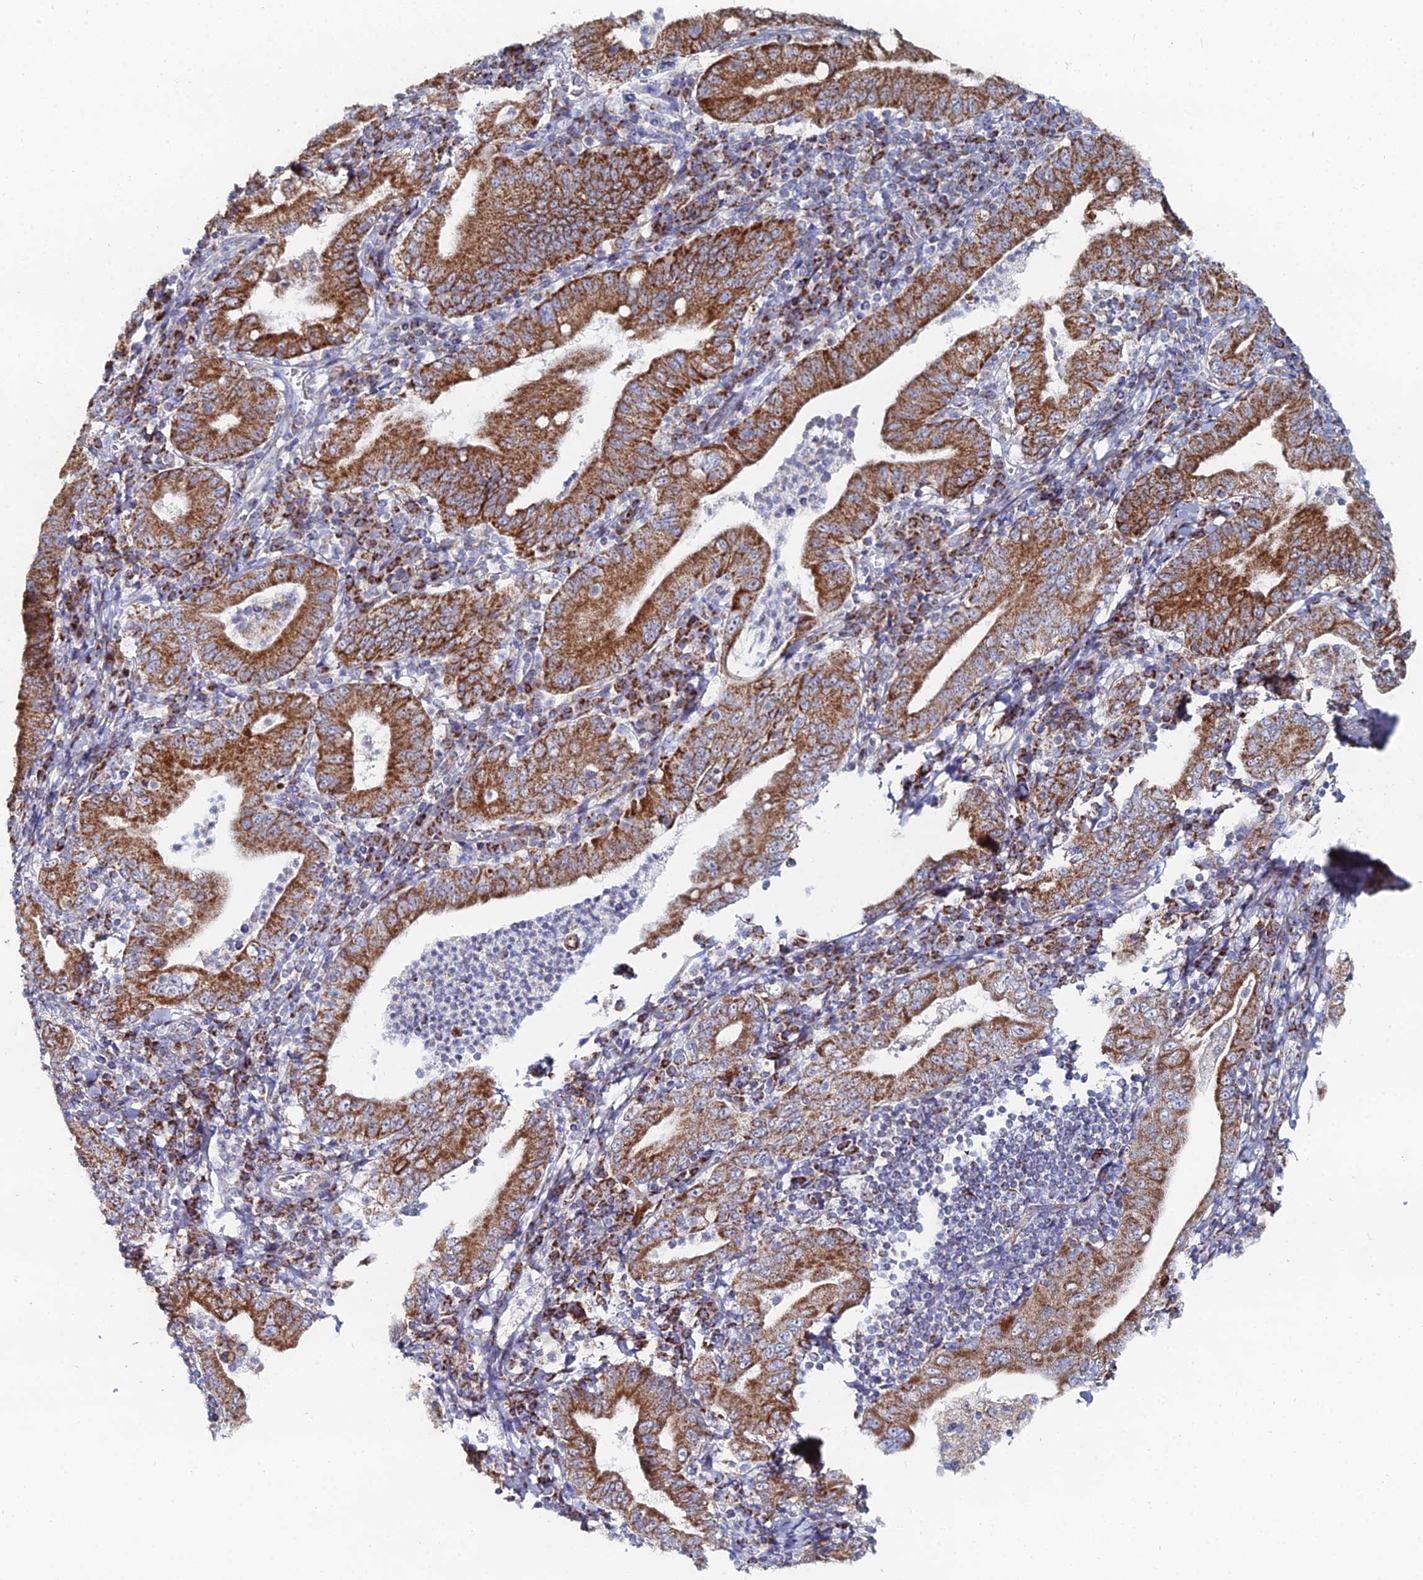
{"staining": {"intensity": "strong", "quantity": ">75%", "location": "cytoplasmic/membranous"}, "tissue": "stomach cancer", "cell_type": "Tumor cells", "image_type": "cancer", "snomed": [{"axis": "morphology", "description": "Normal tissue, NOS"}, {"axis": "morphology", "description": "Adenocarcinoma, NOS"}, {"axis": "topography", "description": "Esophagus"}, {"axis": "topography", "description": "Stomach, upper"}, {"axis": "topography", "description": "Peripheral nerve tissue"}], "caption": "Immunohistochemistry (IHC) staining of stomach cancer (adenocarcinoma), which shows high levels of strong cytoplasmic/membranous positivity in approximately >75% of tumor cells indicating strong cytoplasmic/membranous protein staining. The staining was performed using DAB (brown) for protein detection and nuclei were counterstained in hematoxylin (blue).", "gene": "MPC1", "patient": {"sex": "male", "age": 62}}